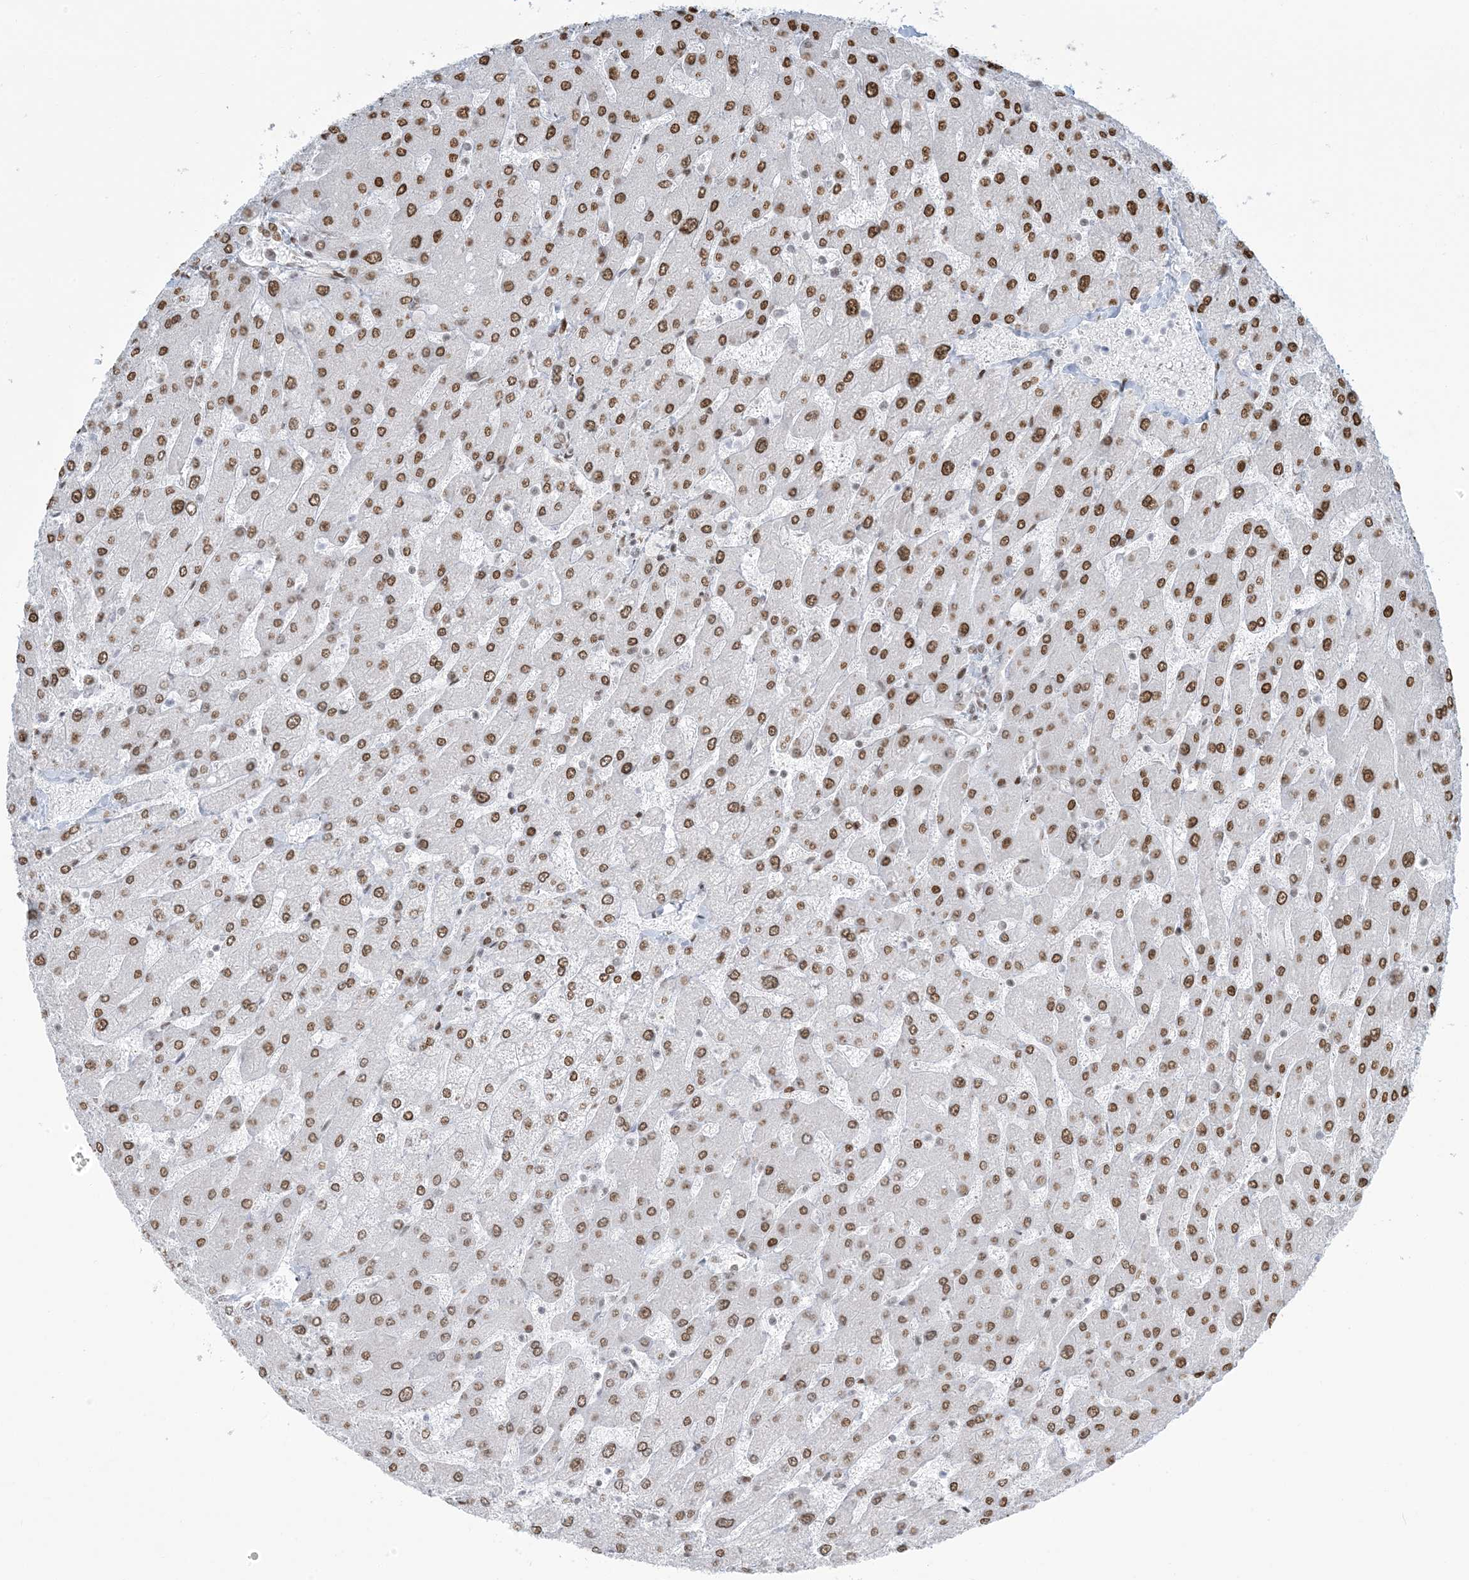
{"staining": {"intensity": "strong", "quantity": "25%-75%", "location": "nuclear"}, "tissue": "liver", "cell_type": "Cholangiocytes", "image_type": "normal", "snomed": [{"axis": "morphology", "description": "Normal tissue, NOS"}, {"axis": "topography", "description": "Liver"}], "caption": "A high amount of strong nuclear staining is appreciated in about 25%-75% of cholangiocytes in benign liver.", "gene": "STAG1", "patient": {"sex": "male", "age": 55}}